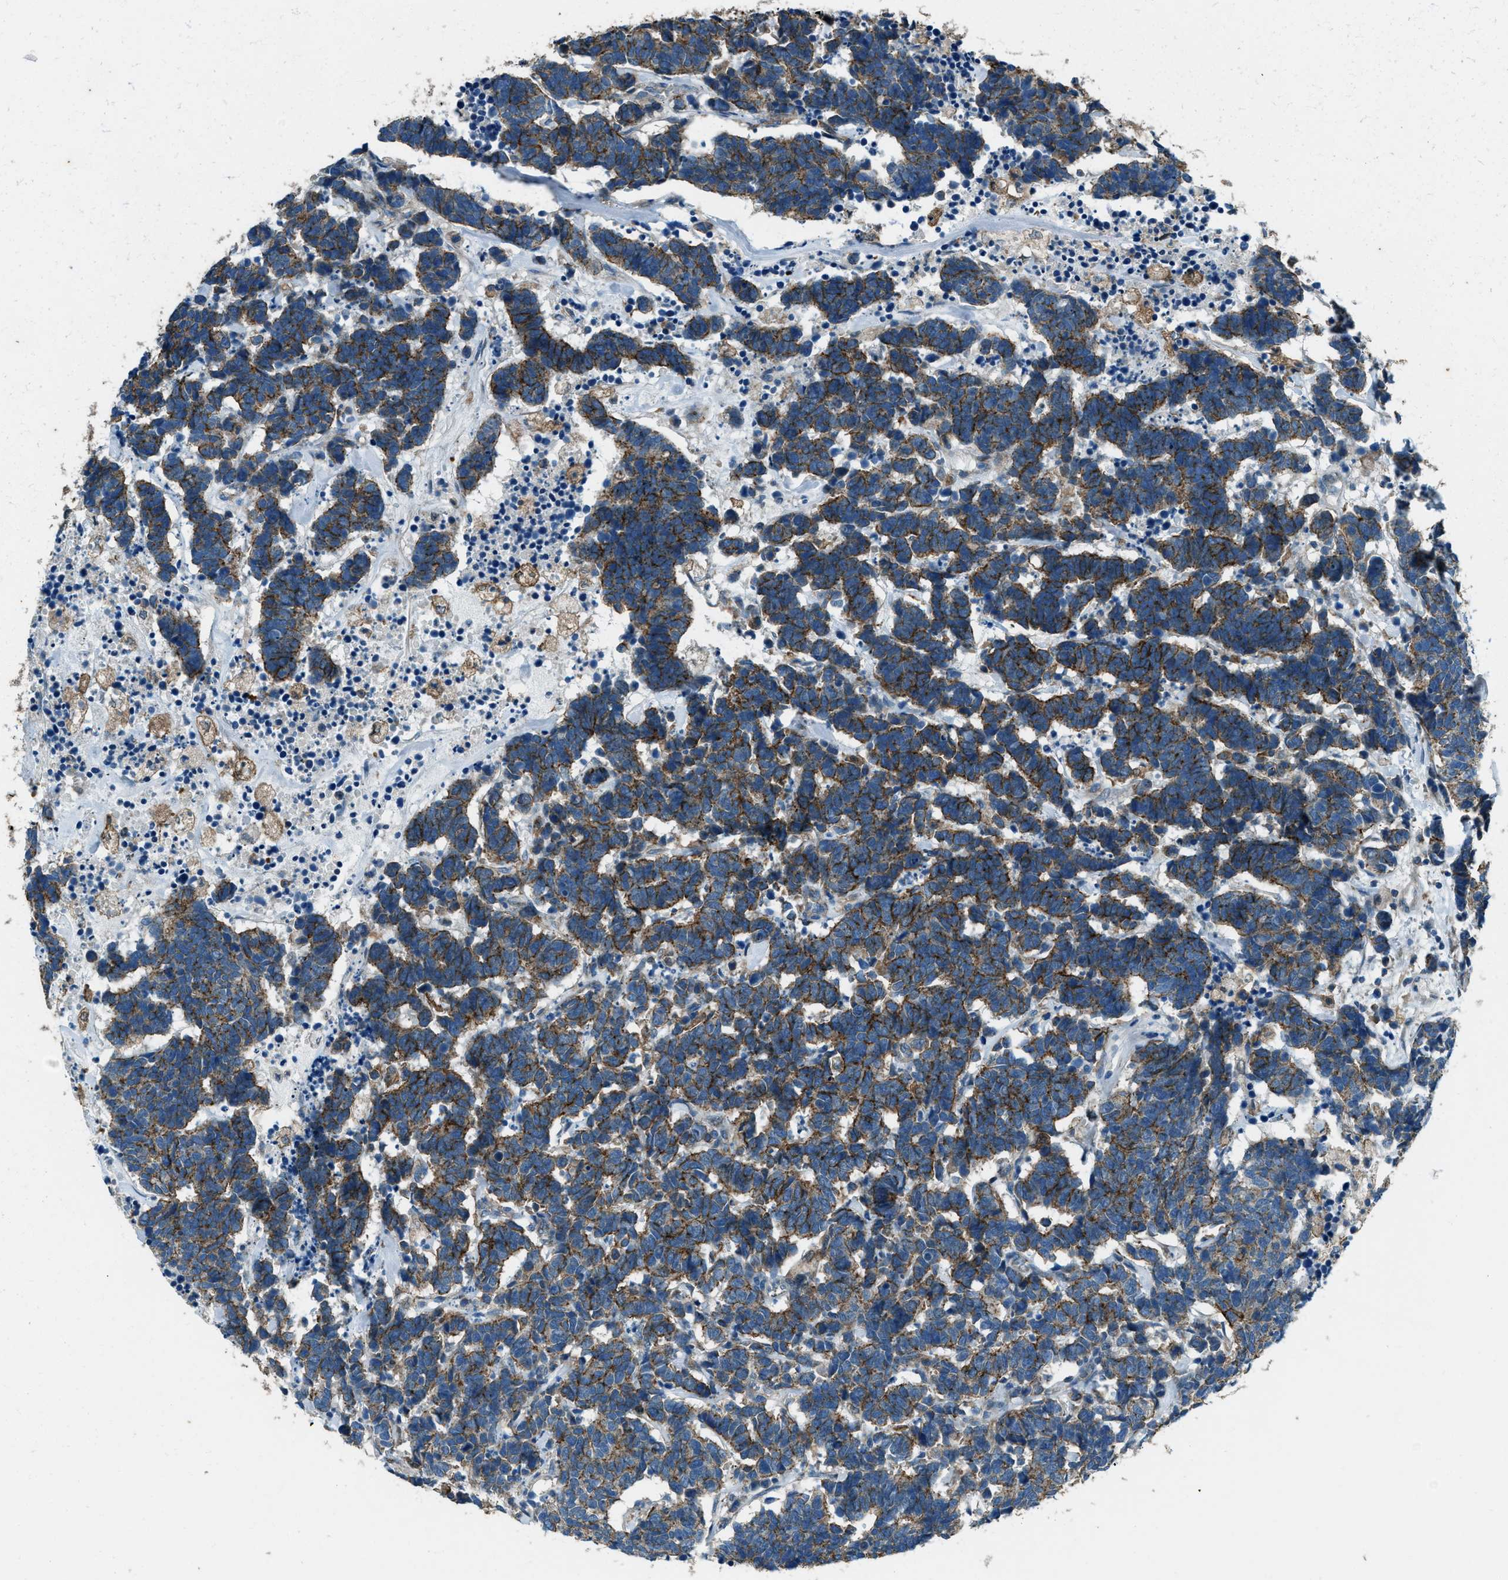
{"staining": {"intensity": "moderate", "quantity": ">75%", "location": "cytoplasmic/membranous"}, "tissue": "carcinoid", "cell_type": "Tumor cells", "image_type": "cancer", "snomed": [{"axis": "morphology", "description": "Carcinoma, NOS"}, {"axis": "morphology", "description": "Carcinoid, malignant, NOS"}, {"axis": "topography", "description": "Urinary bladder"}], "caption": "Immunohistochemical staining of carcinoid (malignant) displays medium levels of moderate cytoplasmic/membranous protein positivity in about >75% of tumor cells.", "gene": "SVIL", "patient": {"sex": "male", "age": 57}}